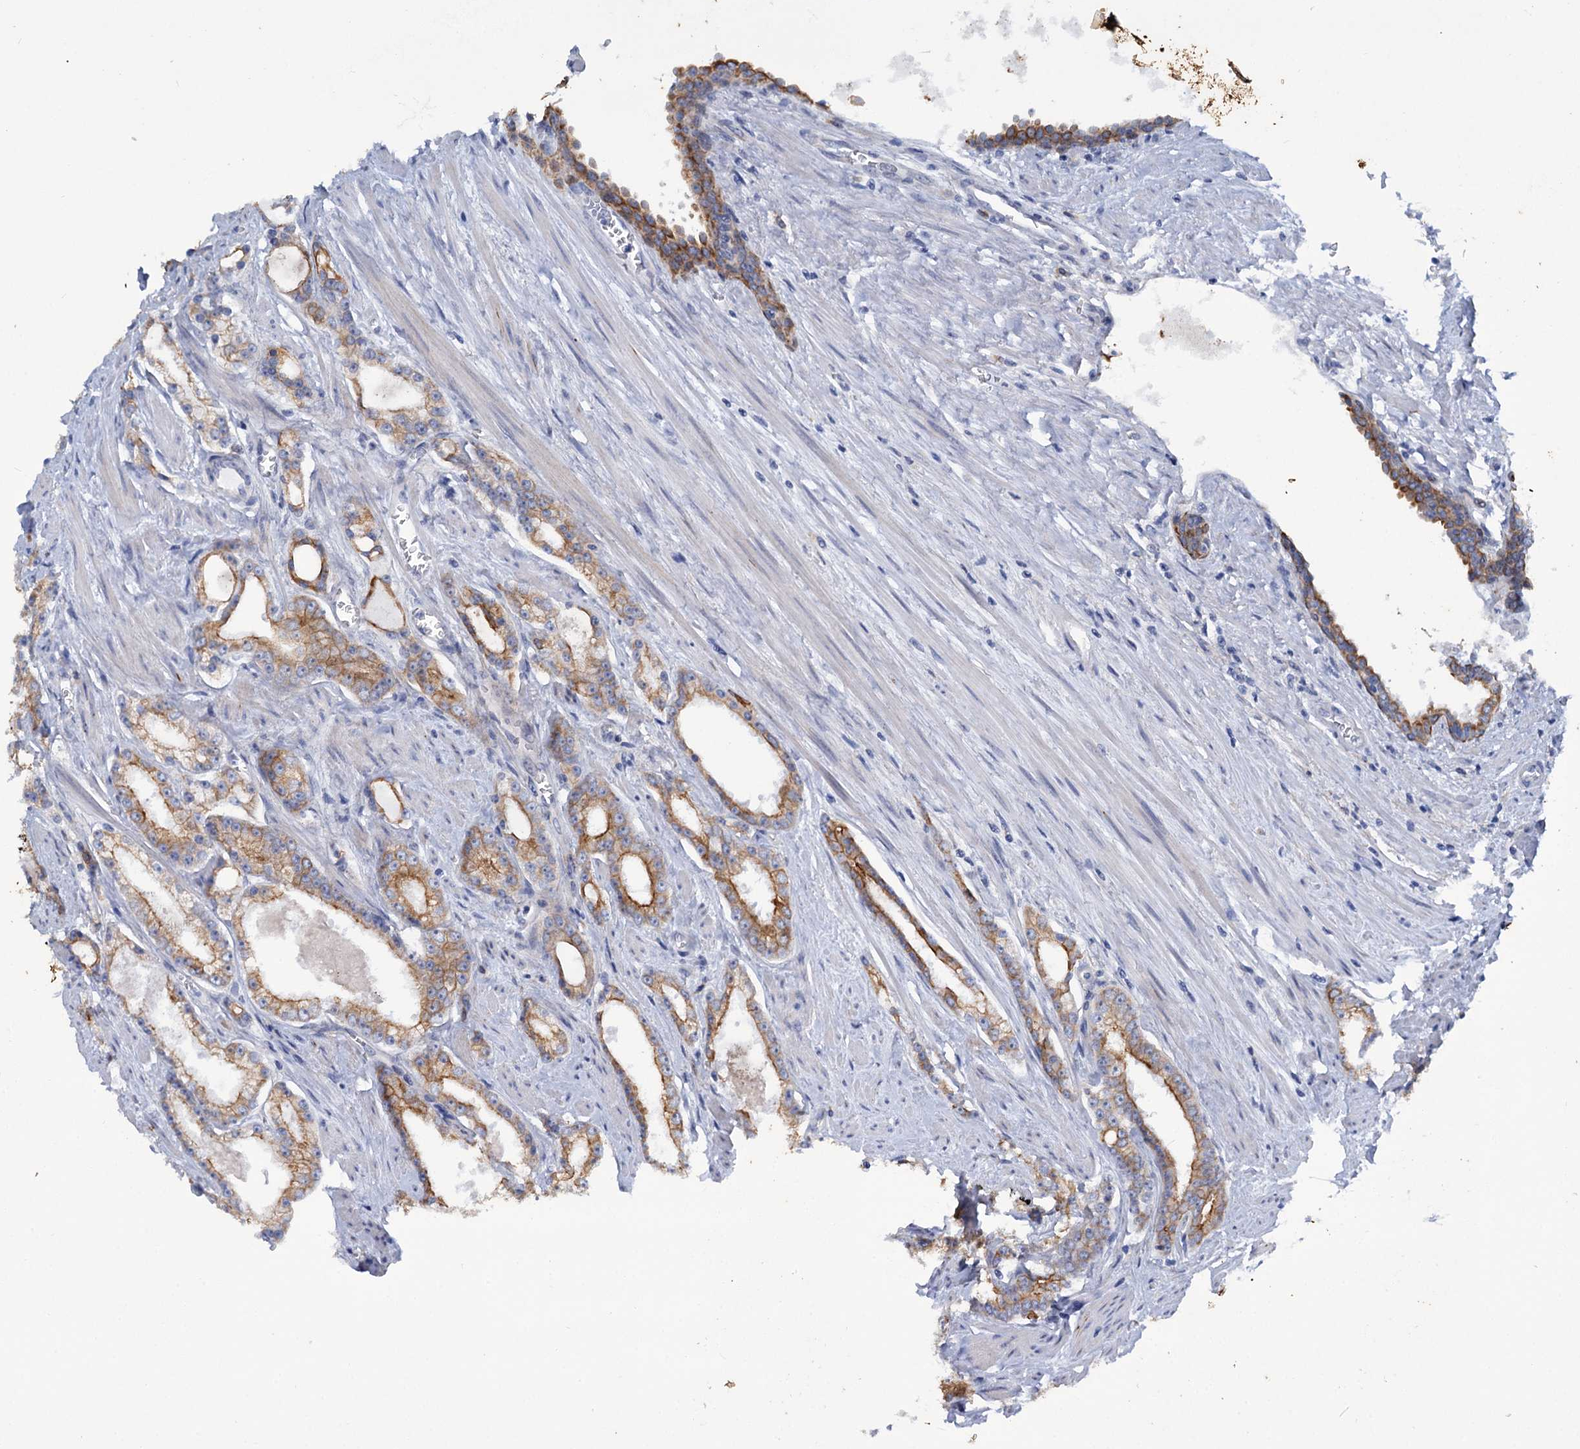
{"staining": {"intensity": "moderate", "quantity": ">75%", "location": "cytoplasmic/membranous"}, "tissue": "prostate cancer", "cell_type": "Tumor cells", "image_type": "cancer", "snomed": [{"axis": "morphology", "description": "Adenocarcinoma, Low grade"}, {"axis": "topography", "description": "Prostate and seminal vesicle, NOS"}], "caption": "Immunohistochemical staining of human adenocarcinoma (low-grade) (prostate) demonstrates medium levels of moderate cytoplasmic/membranous staining in approximately >75% of tumor cells. (DAB (3,3'-diaminobenzidine) = brown stain, brightfield microscopy at high magnification).", "gene": "FAAP20", "patient": {"sex": "male", "age": 60}}